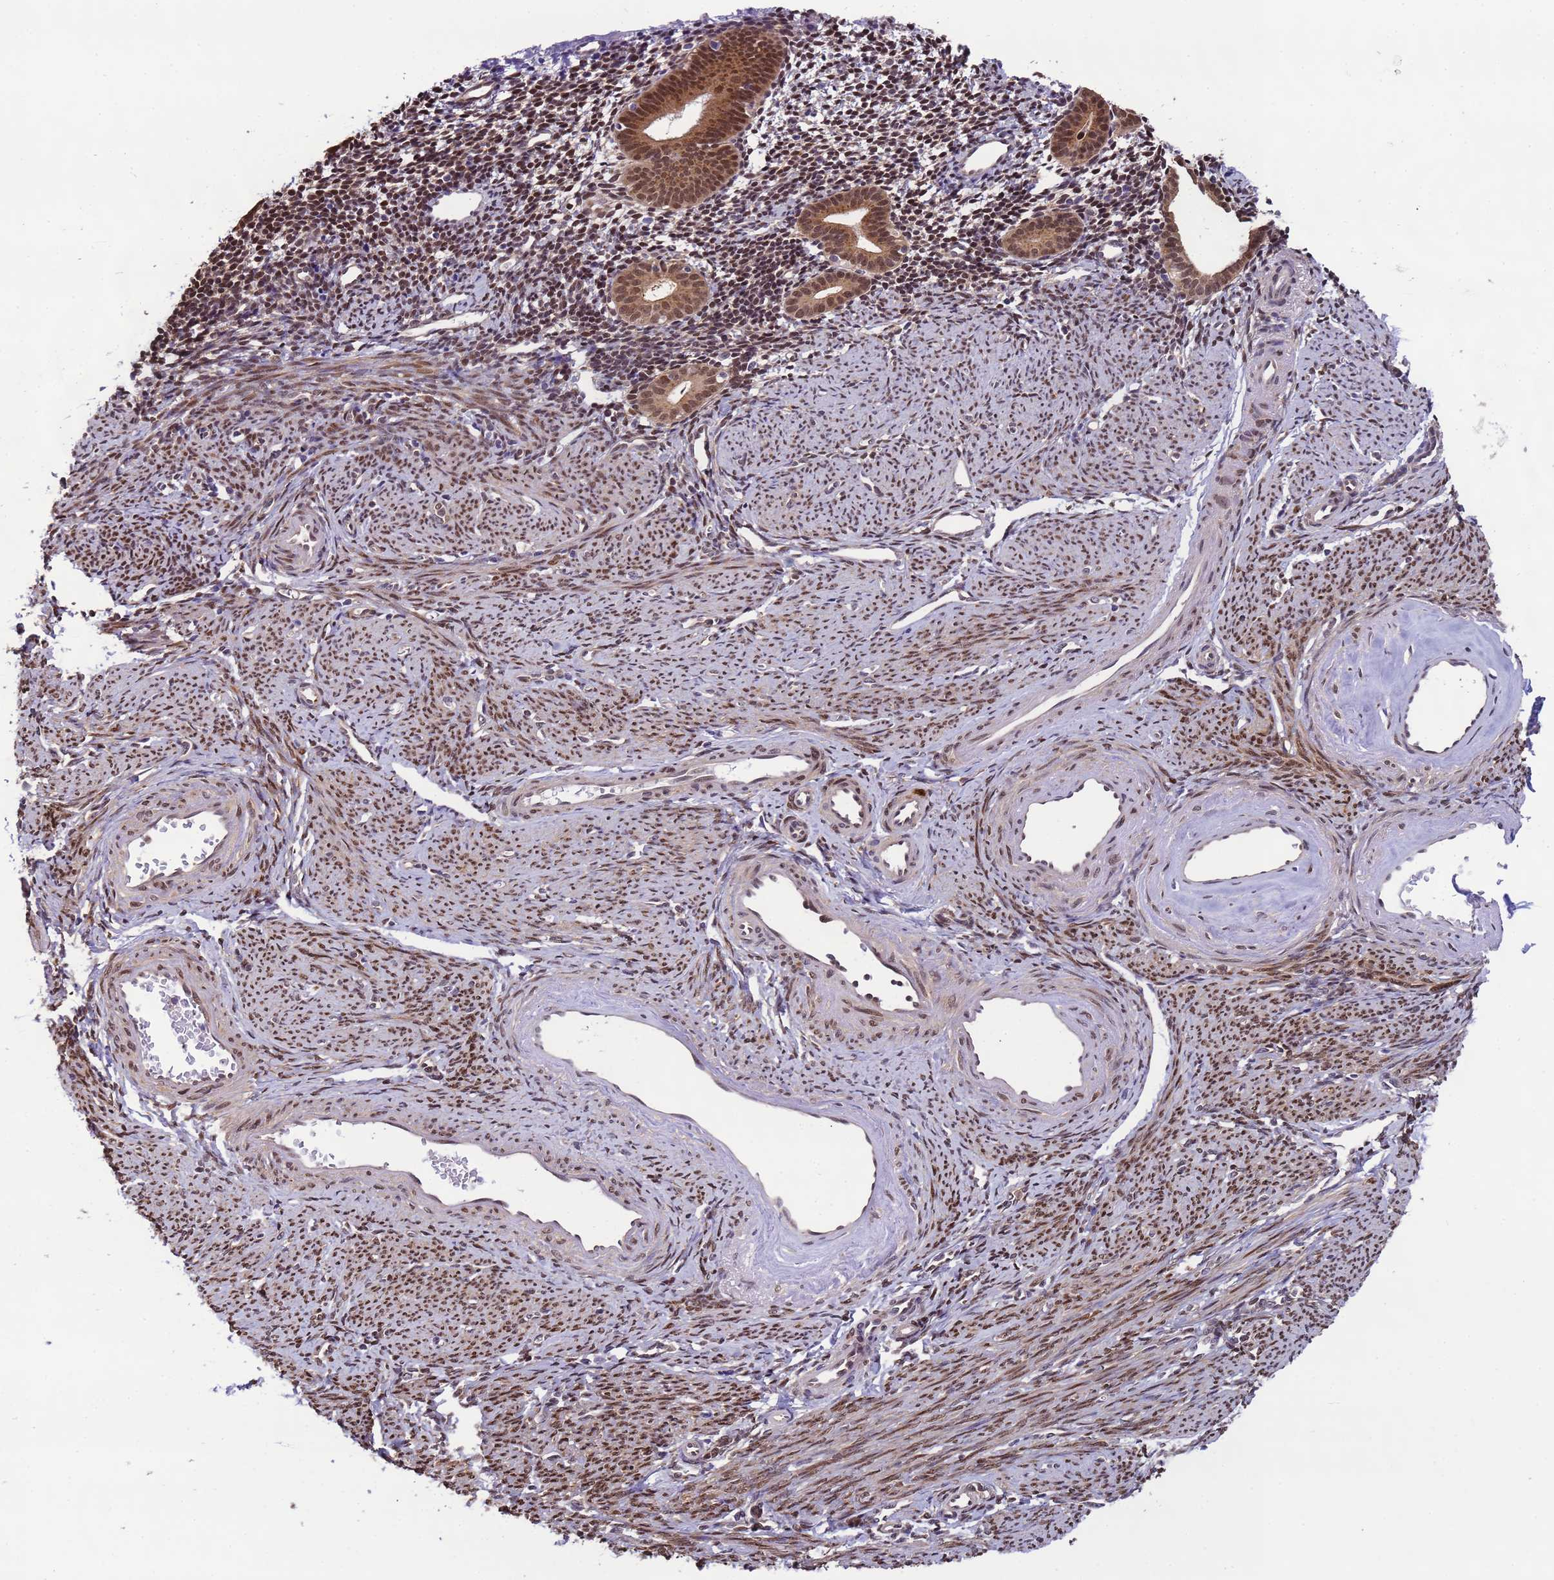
{"staining": {"intensity": "moderate", "quantity": "<25%", "location": "nuclear"}, "tissue": "endometrium", "cell_type": "Cells in endometrial stroma", "image_type": "normal", "snomed": [{"axis": "morphology", "description": "Normal tissue, NOS"}, {"axis": "topography", "description": "Endometrium"}], "caption": "Normal endometrium demonstrates moderate nuclear positivity in approximately <25% of cells in endometrial stroma (brown staining indicates protein expression, while blue staining denotes nuclei)..", "gene": "ZBTB5", "patient": {"sex": "female", "age": 56}}